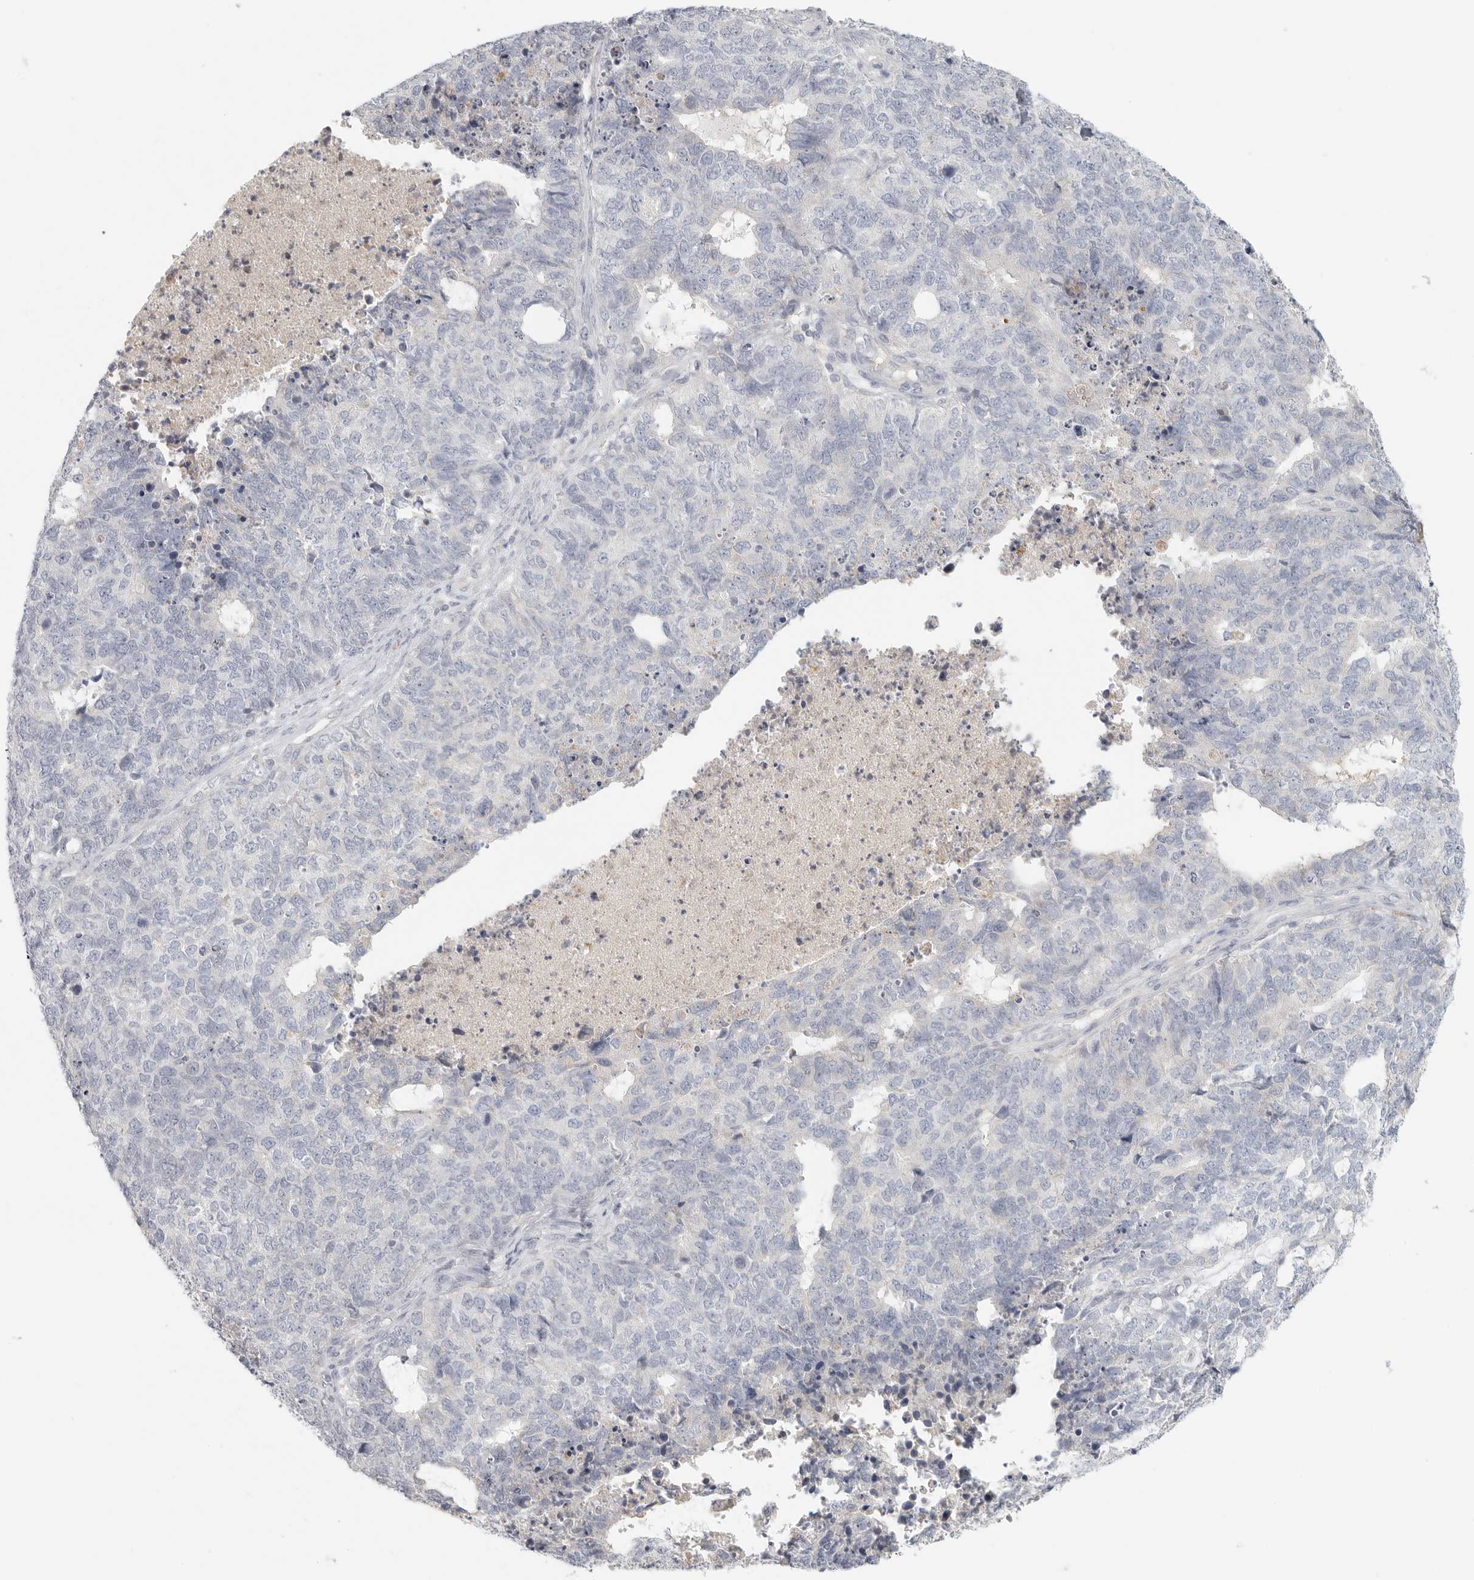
{"staining": {"intensity": "negative", "quantity": "none", "location": "none"}, "tissue": "cervical cancer", "cell_type": "Tumor cells", "image_type": "cancer", "snomed": [{"axis": "morphology", "description": "Squamous cell carcinoma, NOS"}, {"axis": "topography", "description": "Cervix"}], "caption": "A high-resolution image shows immunohistochemistry staining of cervical squamous cell carcinoma, which reveals no significant positivity in tumor cells. (Brightfield microscopy of DAB immunohistochemistry at high magnification).", "gene": "SLC25A36", "patient": {"sex": "female", "age": 63}}